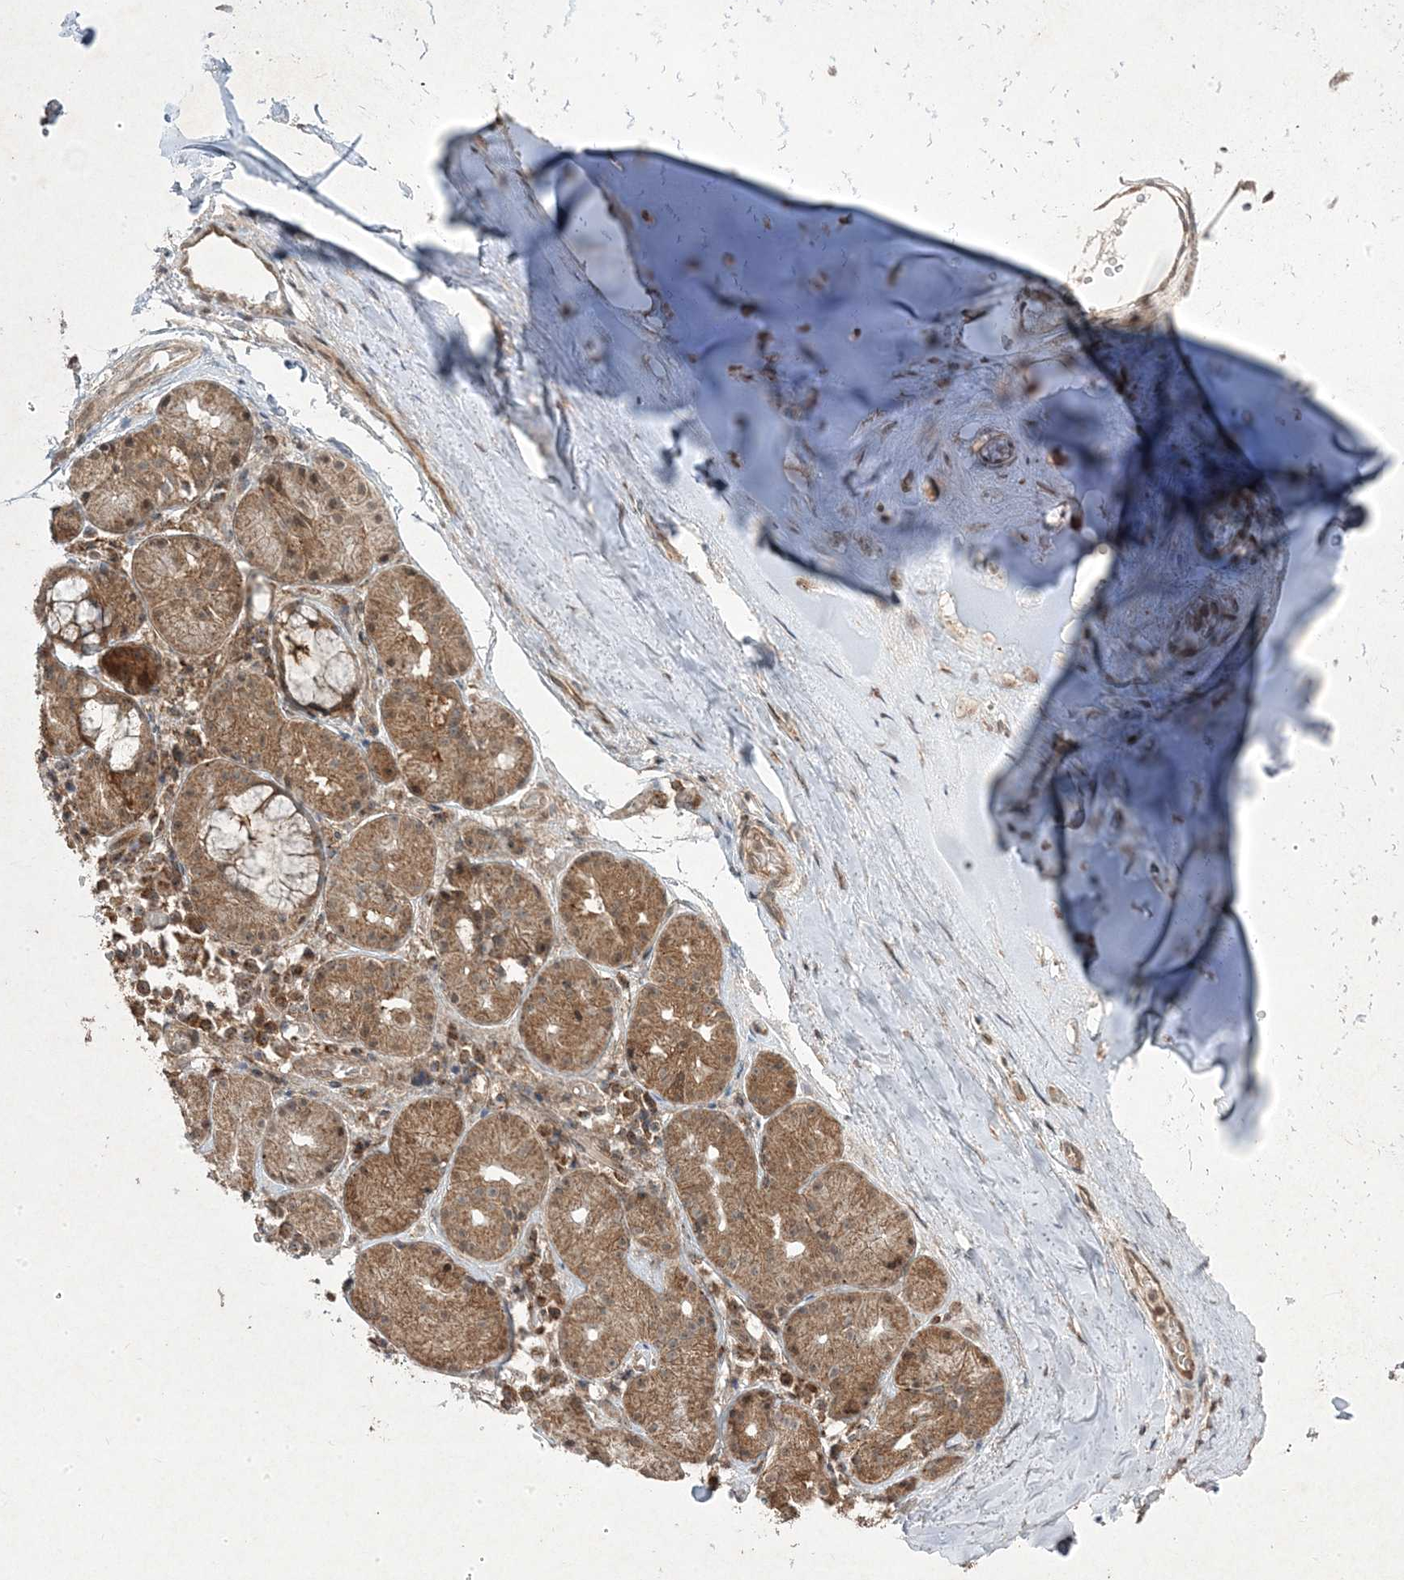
{"staining": {"intensity": "strong", "quantity": ">75%", "location": "cytoplasmic/membranous,nuclear"}, "tissue": "adipose tissue", "cell_type": "Adipocytes", "image_type": "normal", "snomed": [{"axis": "morphology", "description": "Normal tissue, NOS"}, {"axis": "morphology", "description": "Basal cell carcinoma"}, {"axis": "topography", "description": "Cartilage tissue"}, {"axis": "topography", "description": "Nasopharynx"}, {"axis": "topography", "description": "Oral tissue"}], "caption": "DAB immunohistochemical staining of normal human adipose tissue displays strong cytoplasmic/membranous,nuclear protein expression in approximately >75% of adipocytes.", "gene": "PLEKHM2", "patient": {"sex": "female", "age": 77}}